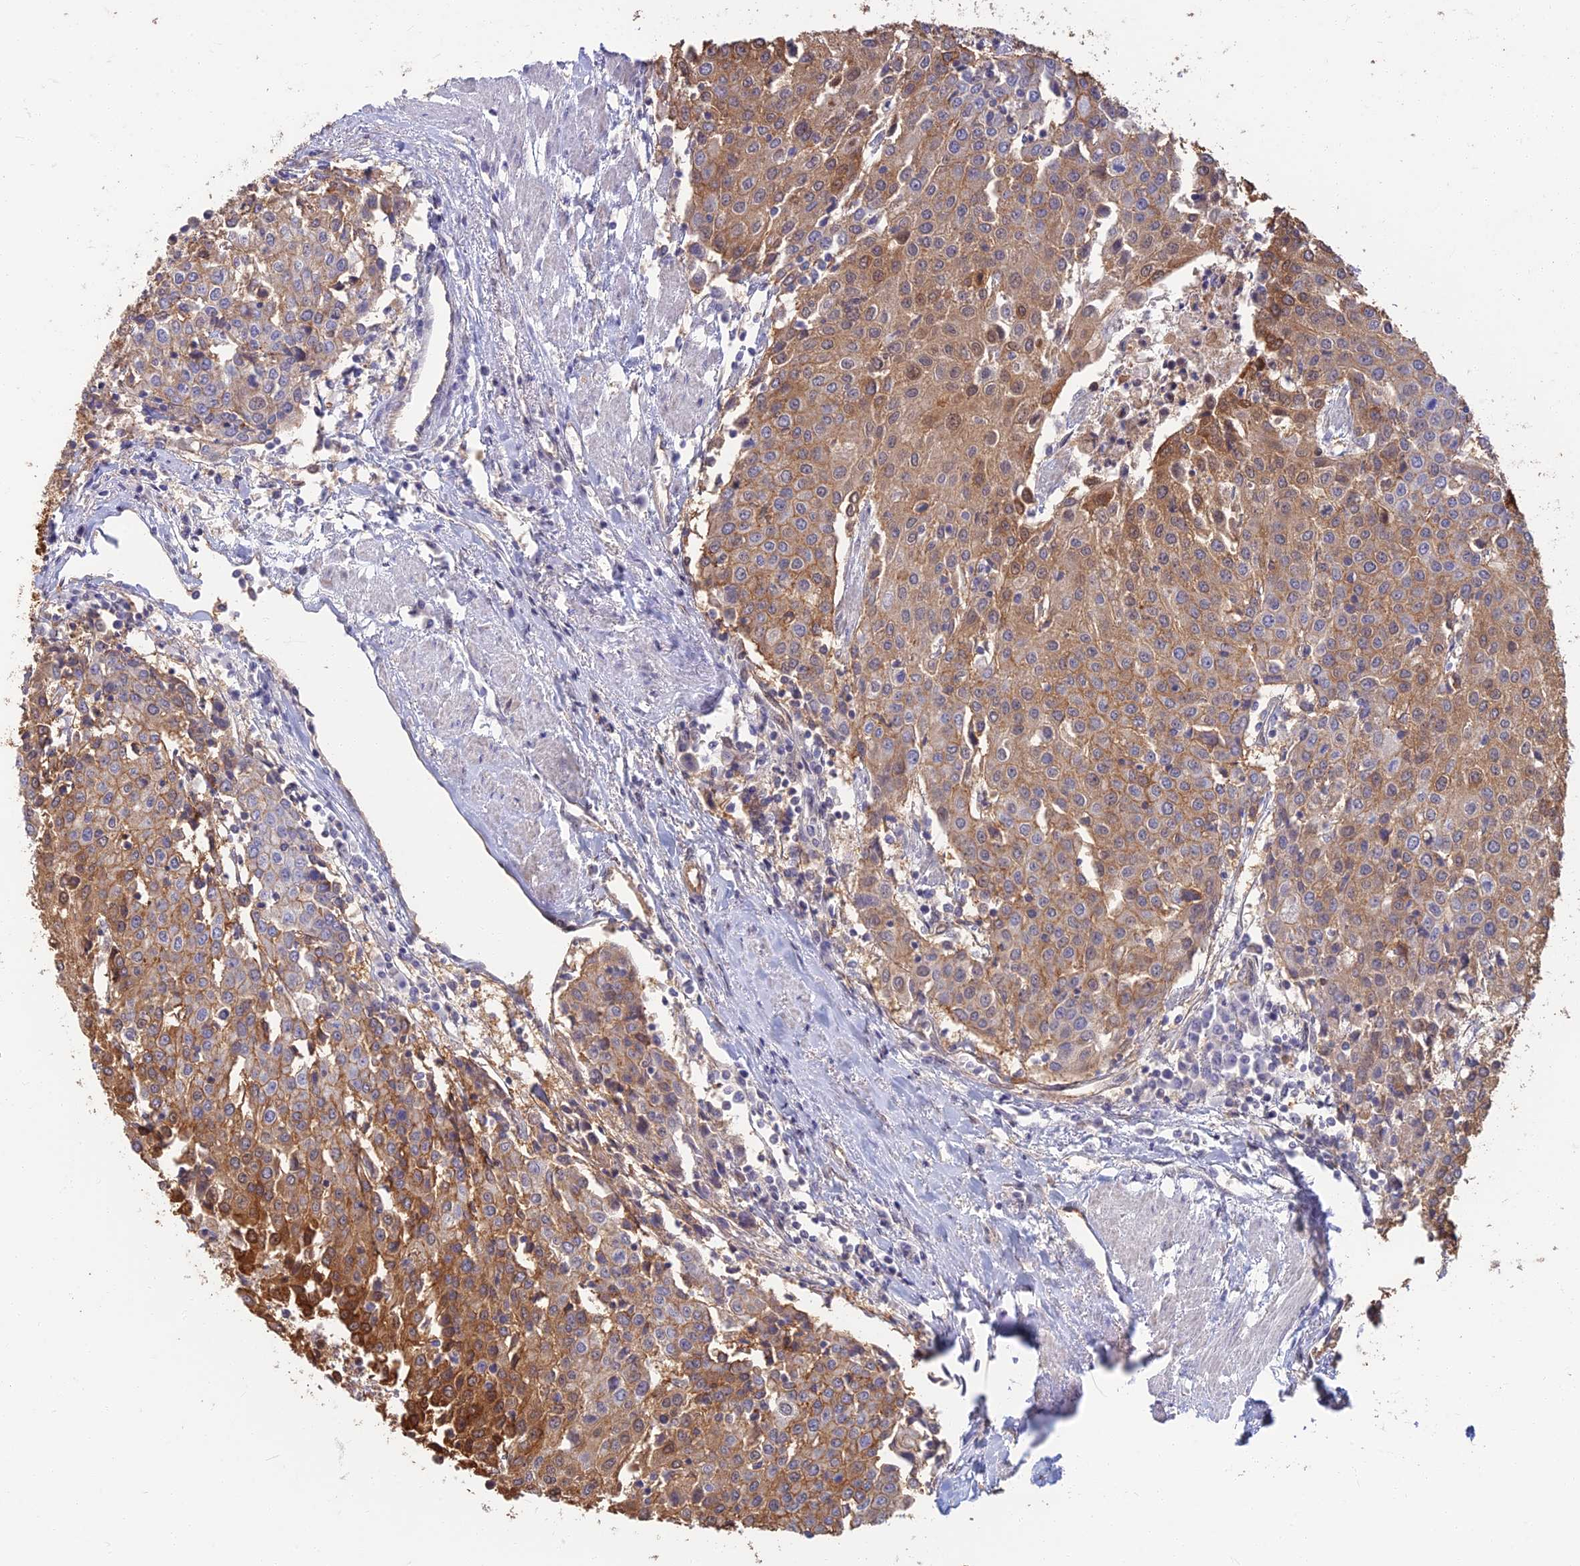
{"staining": {"intensity": "moderate", "quantity": ">75%", "location": "cytoplasmic/membranous"}, "tissue": "urothelial cancer", "cell_type": "Tumor cells", "image_type": "cancer", "snomed": [{"axis": "morphology", "description": "Urothelial carcinoma, High grade"}, {"axis": "topography", "description": "Urinary bladder"}], "caption": "Immunohistochemical staining of urothelial cancer exhibits medium levels of moderate cytoplasmic/membranous expression in approximately >75% of tumor cells. The staining was performed using DAB, with brown indicating positive protein expression. Nuclei are stained blue with hematoxylin.", "gene": "LRRN3", "patient": {"sex": "female", "age": 85}}